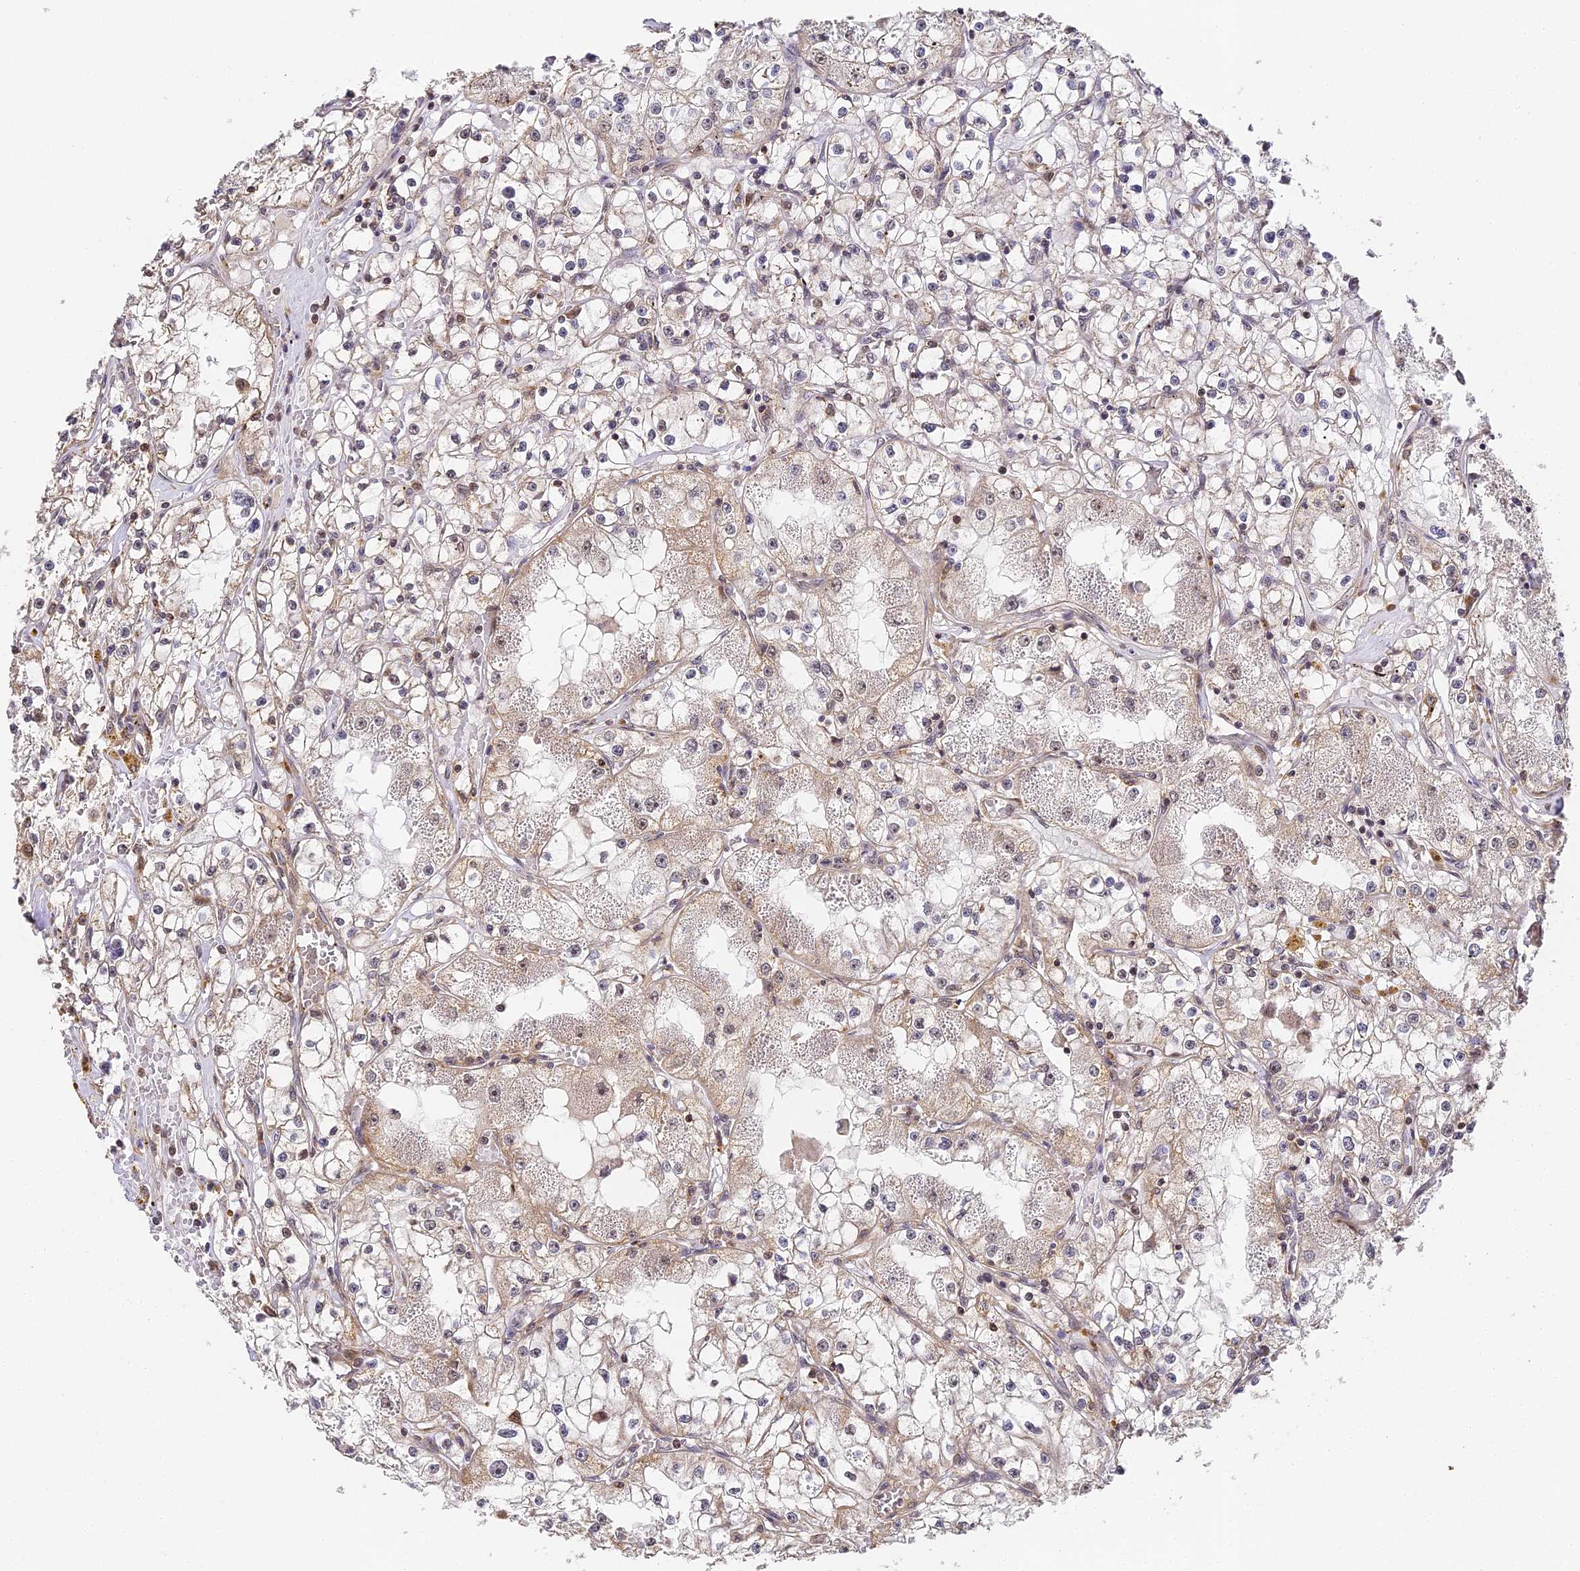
{"staining": {"intensity": "weak", "quantity": "<25%", "location": "cytoplasmic/membranous"}, "tissue": "renal cancer", "cell_type": "Tumor cells", "image_type": "cancer", "snomed": [{"axis": "morphology", "description": "Adenocarcinoma, NOS"}, {"axis": "topography", "description": "Kidney"}], "caption": "High magnification brightfield microscopy of renal adenocarcinoma stained with DAB (brown) and counterstained with hematoxylin (blue): tumor cells show no significant expression.", "gene": "ZNF443", "patient": {"sex": "male", "age": 56}}